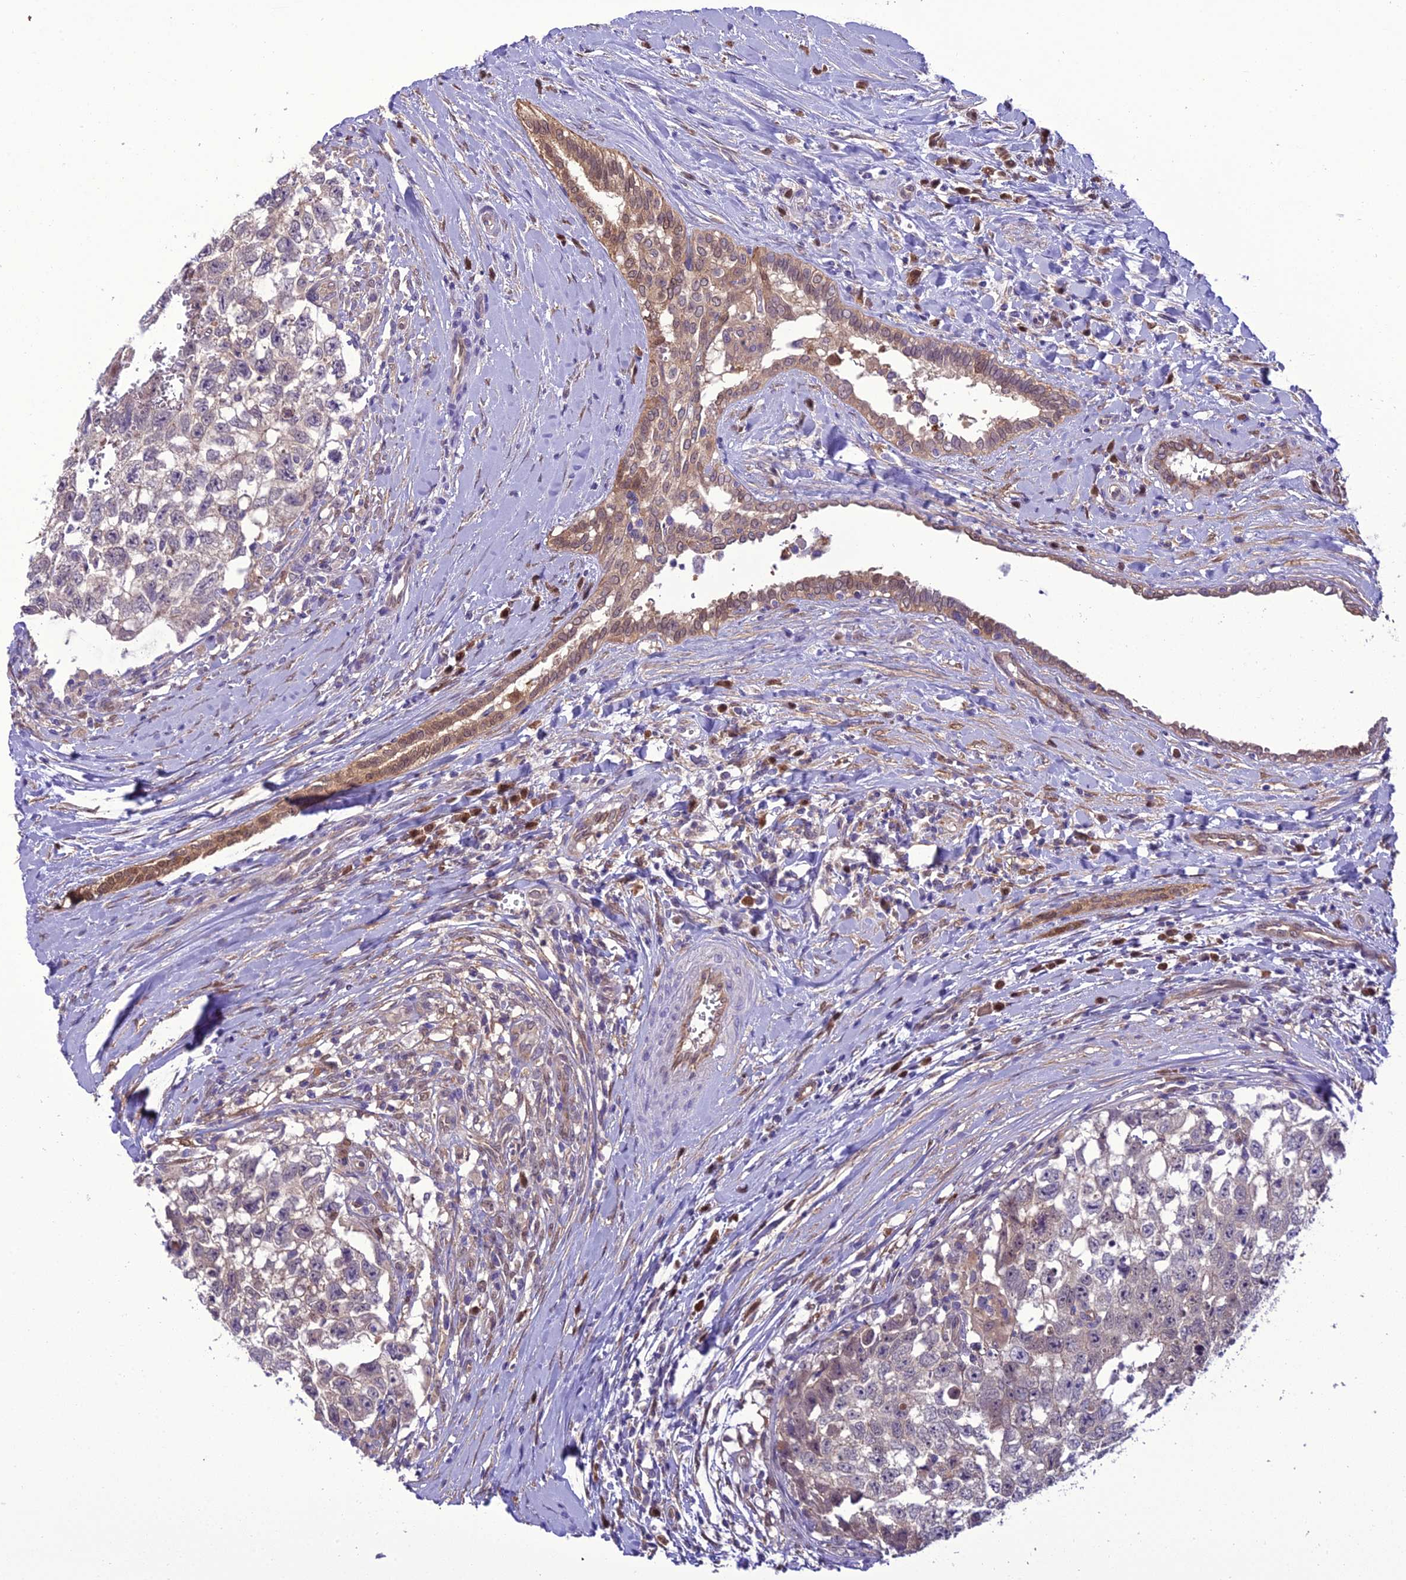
{"staining": {"intensity": "negative", "quantity": "none", "location": "none"}, "tissue": "testis cancer", "cell_type": "Tumor cells", "image_type": "cancer", "snomed": [{"axis": "morphology", "description": "Seminoma, NOS"}, {"axis": "morphology", "description": "Carcinoma, Embryonal, NOS"}, {"axis": "topography", "description": "Testis"}], "caption": "Protein analysis of testis cancer (embryonal carcinoma) reveals no significant staining in tumor cells. (Immunohistochemistry (ihc), brightfield microscopy, high magnification).", "gene": "BORCS6", "patient": {"sex": "male", "age": 29}}